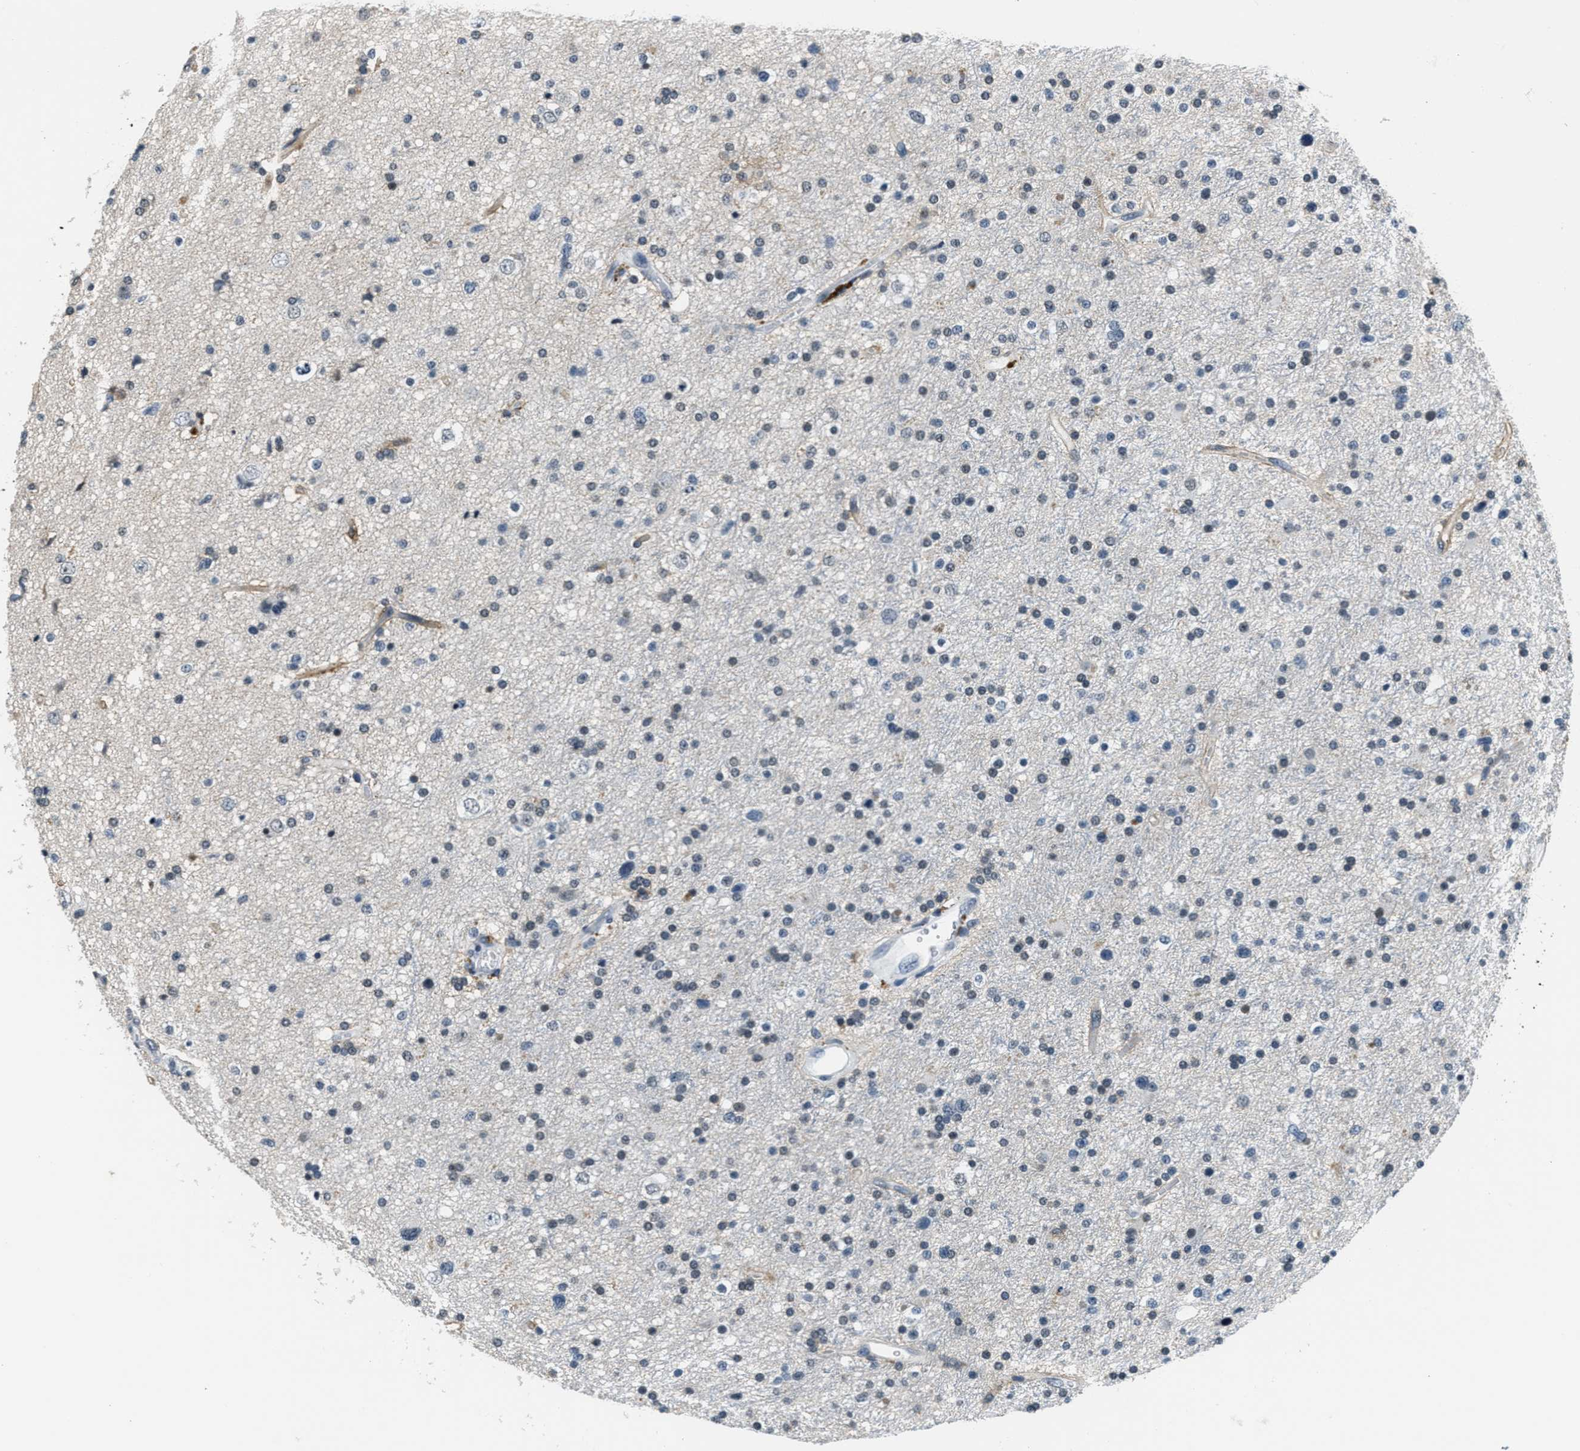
{"staining": {"intensity": "weak", "quantity": "<25%", "location": "nuclear"}, "tissue": "glioma", "cell_type": "Tumor cells", "image_type": "cancer", "snomed": [{"axis": "morphology", "description": "Glioma, malignant, High grade"}, {"axis": "topography", "description": "Brain"}], "caption": "The photomicrograph reveals no staining of tumor cells in glioma.", "gene": "CA4", "patient": {"sex": "male", "age": 33}}